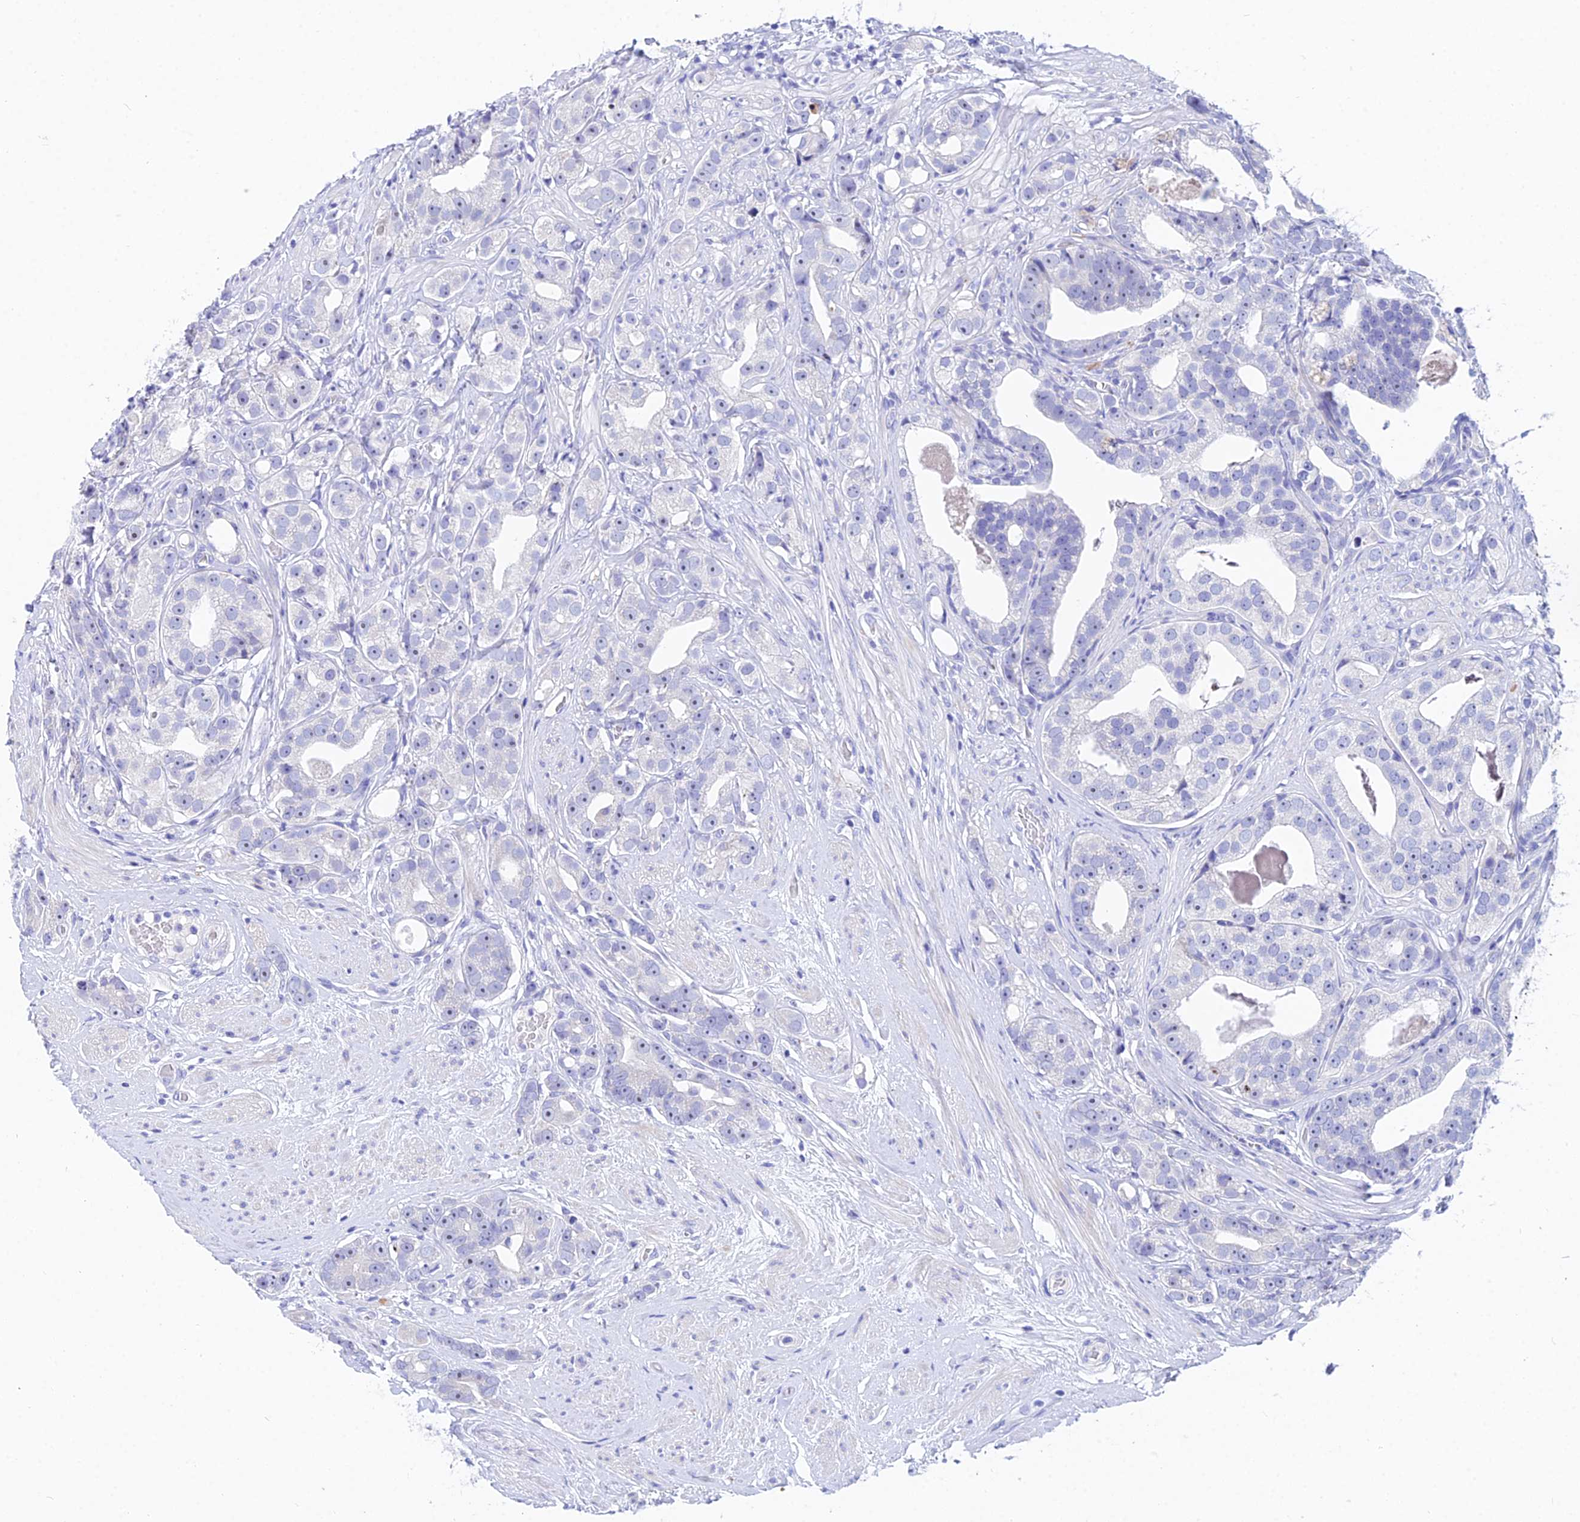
{"staining": {"intensity": "moderate", "quantity": "<25%", "location": "nuclear"}, "tissue": "prostate cancer", "cell_type": "Tumor cells", "image_type": "cancer", "snomed": [{"axis": "morphology", "description": "Adenocarcinoma, High grade"}, {"axis": "topography", "description": "Prostate"}], "caption": "Moderate nuclear protein staining is identified in about <25% of tumor cells in adenocarcinoma (high-grade) (prostate).", "gene": "CEP41", "patient": {"sex": "male", "age": 71}}